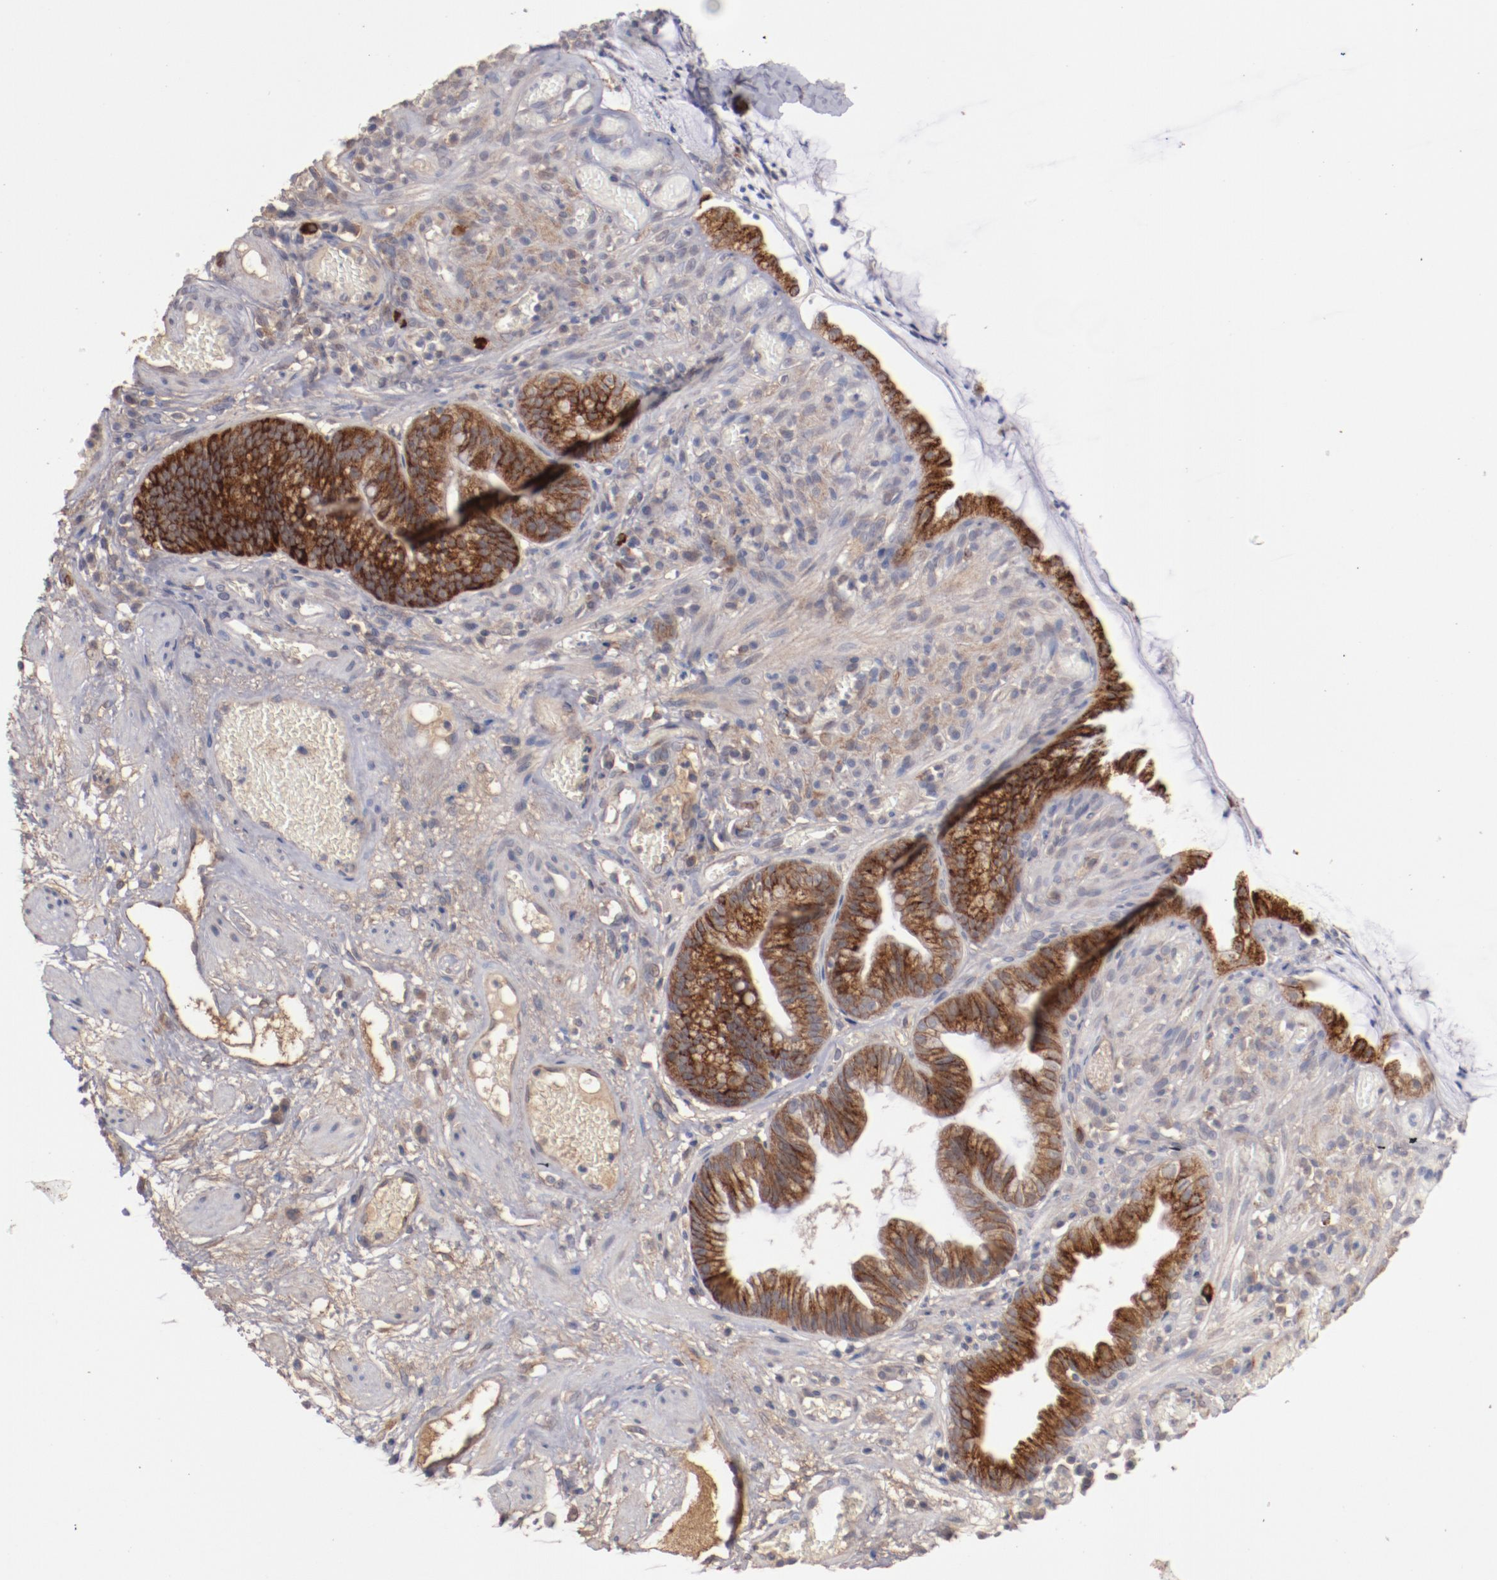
{"staining": {"intensity": "strong", "quantity": ">75%", "location": "cytoplasmic/membranous"}, "tissue": "skin", "cell_type": "Epidermal cells", "image_type": "normal", "snomed": [{"axis": "morphology", "description": "Normal tissue, NOS"}, {"axis": "morphology", "description": "Hemorrhoids"}, {"axis": "morphology", "description": "Inflammation, NOS"}, {"axis": "topography", "description": "Anal"}], "caption": "Protein staining by immunohistochemistry shows strong cytoplasmic/membranous staining in approximately >75% of epidermal cells in normal skin.", "gene": "DIPK2B", "patient": {"sex": "male", "age": 60}}